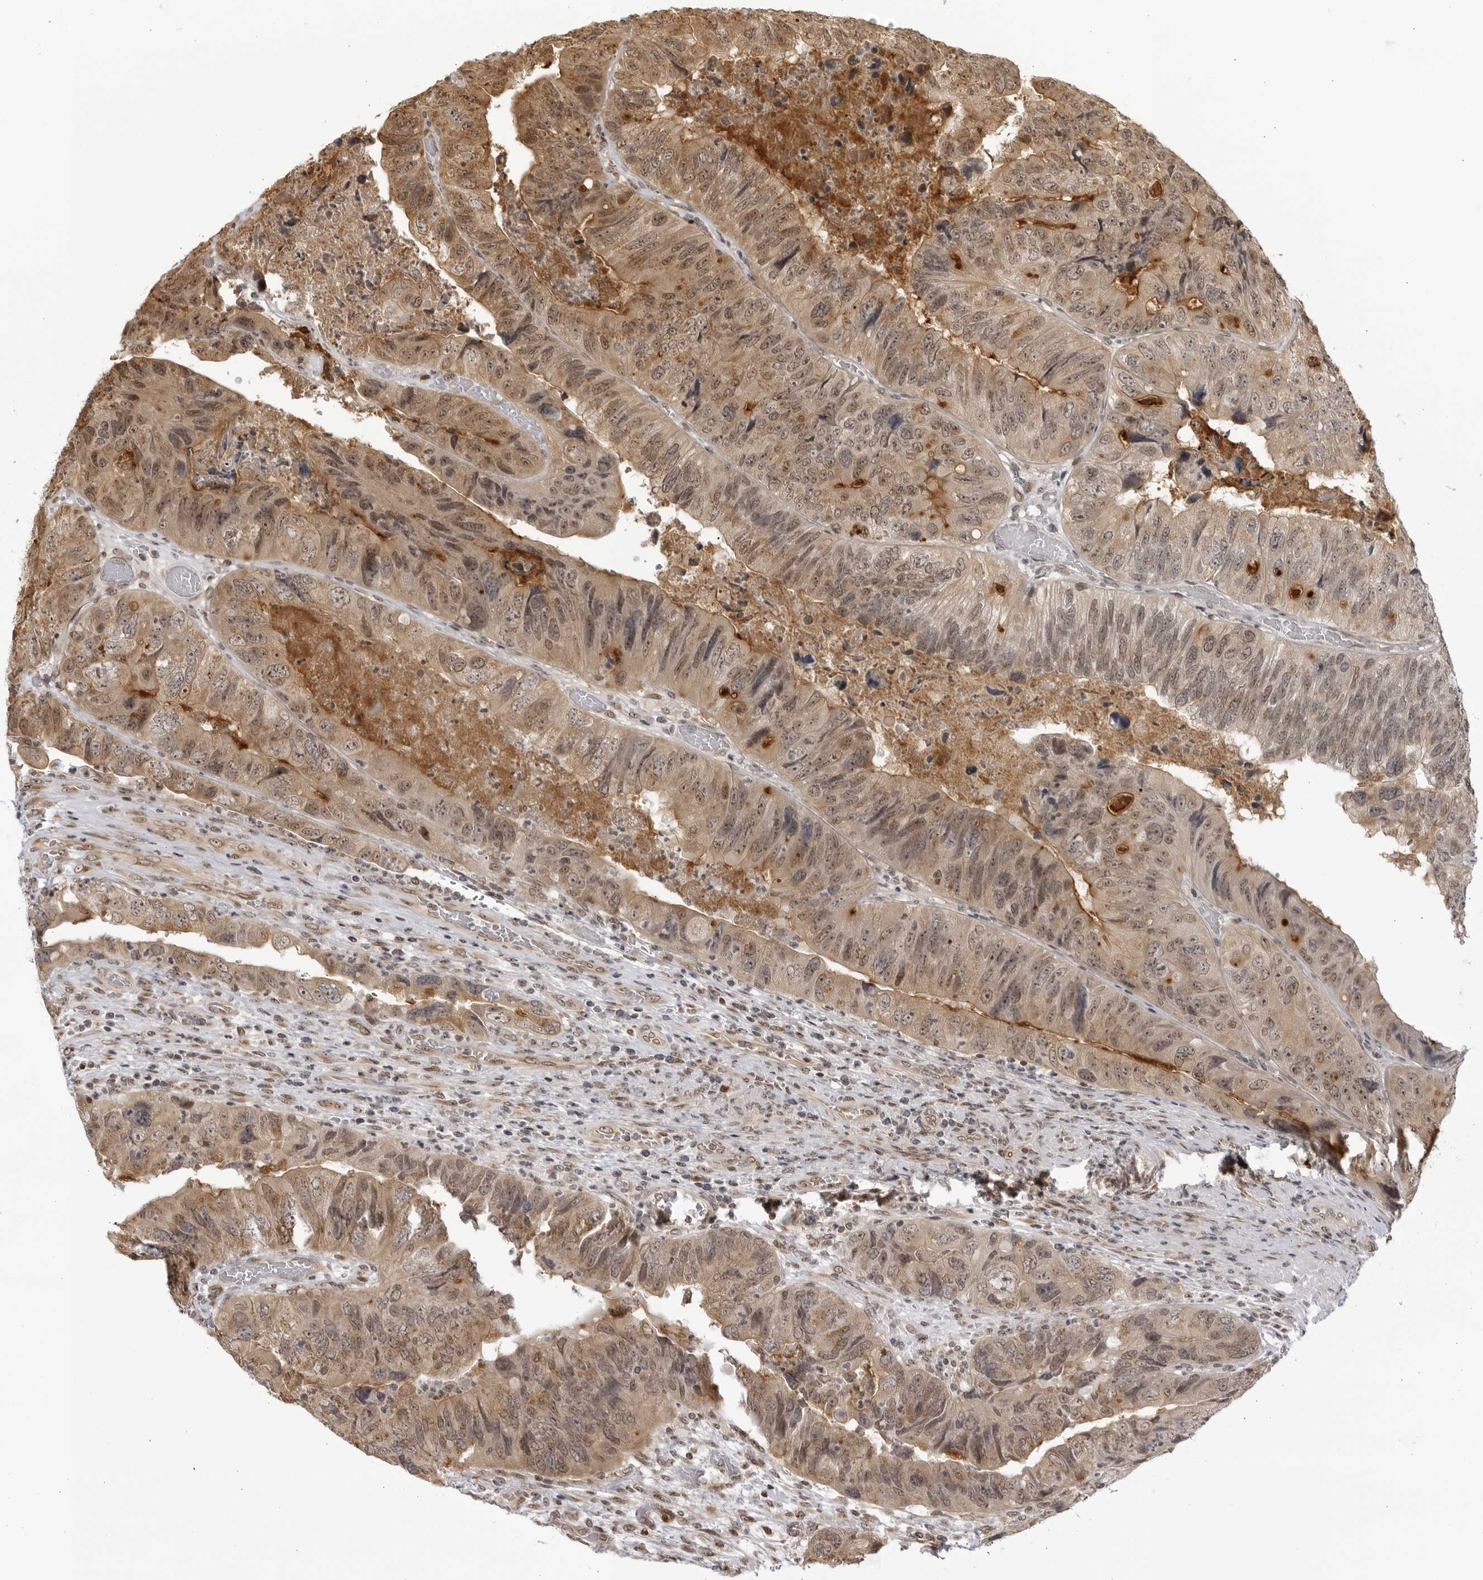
{"staining": {"intensity": "weak", "quantity": ">75%", "location": "cytoplasmic/membranous,nuclear"}, "tissue": "colorectal cancer", "cell_type": "Tumor cells", "image_type": "cancer", "snomed": [{"axis": "morphology", "description": "Adenocarcinoma, NOS"}, {"axis": "topography", "description": "Rectum"}], "caption": "Protein expression analysis of colorectal adenocarcinoma reveals weak cytoplasmic/membranous and nuclear expression in approximately >75% of tumor cells.", "gene": "RASGEF1C", "patient": {"sex": "male", "age": 63}}